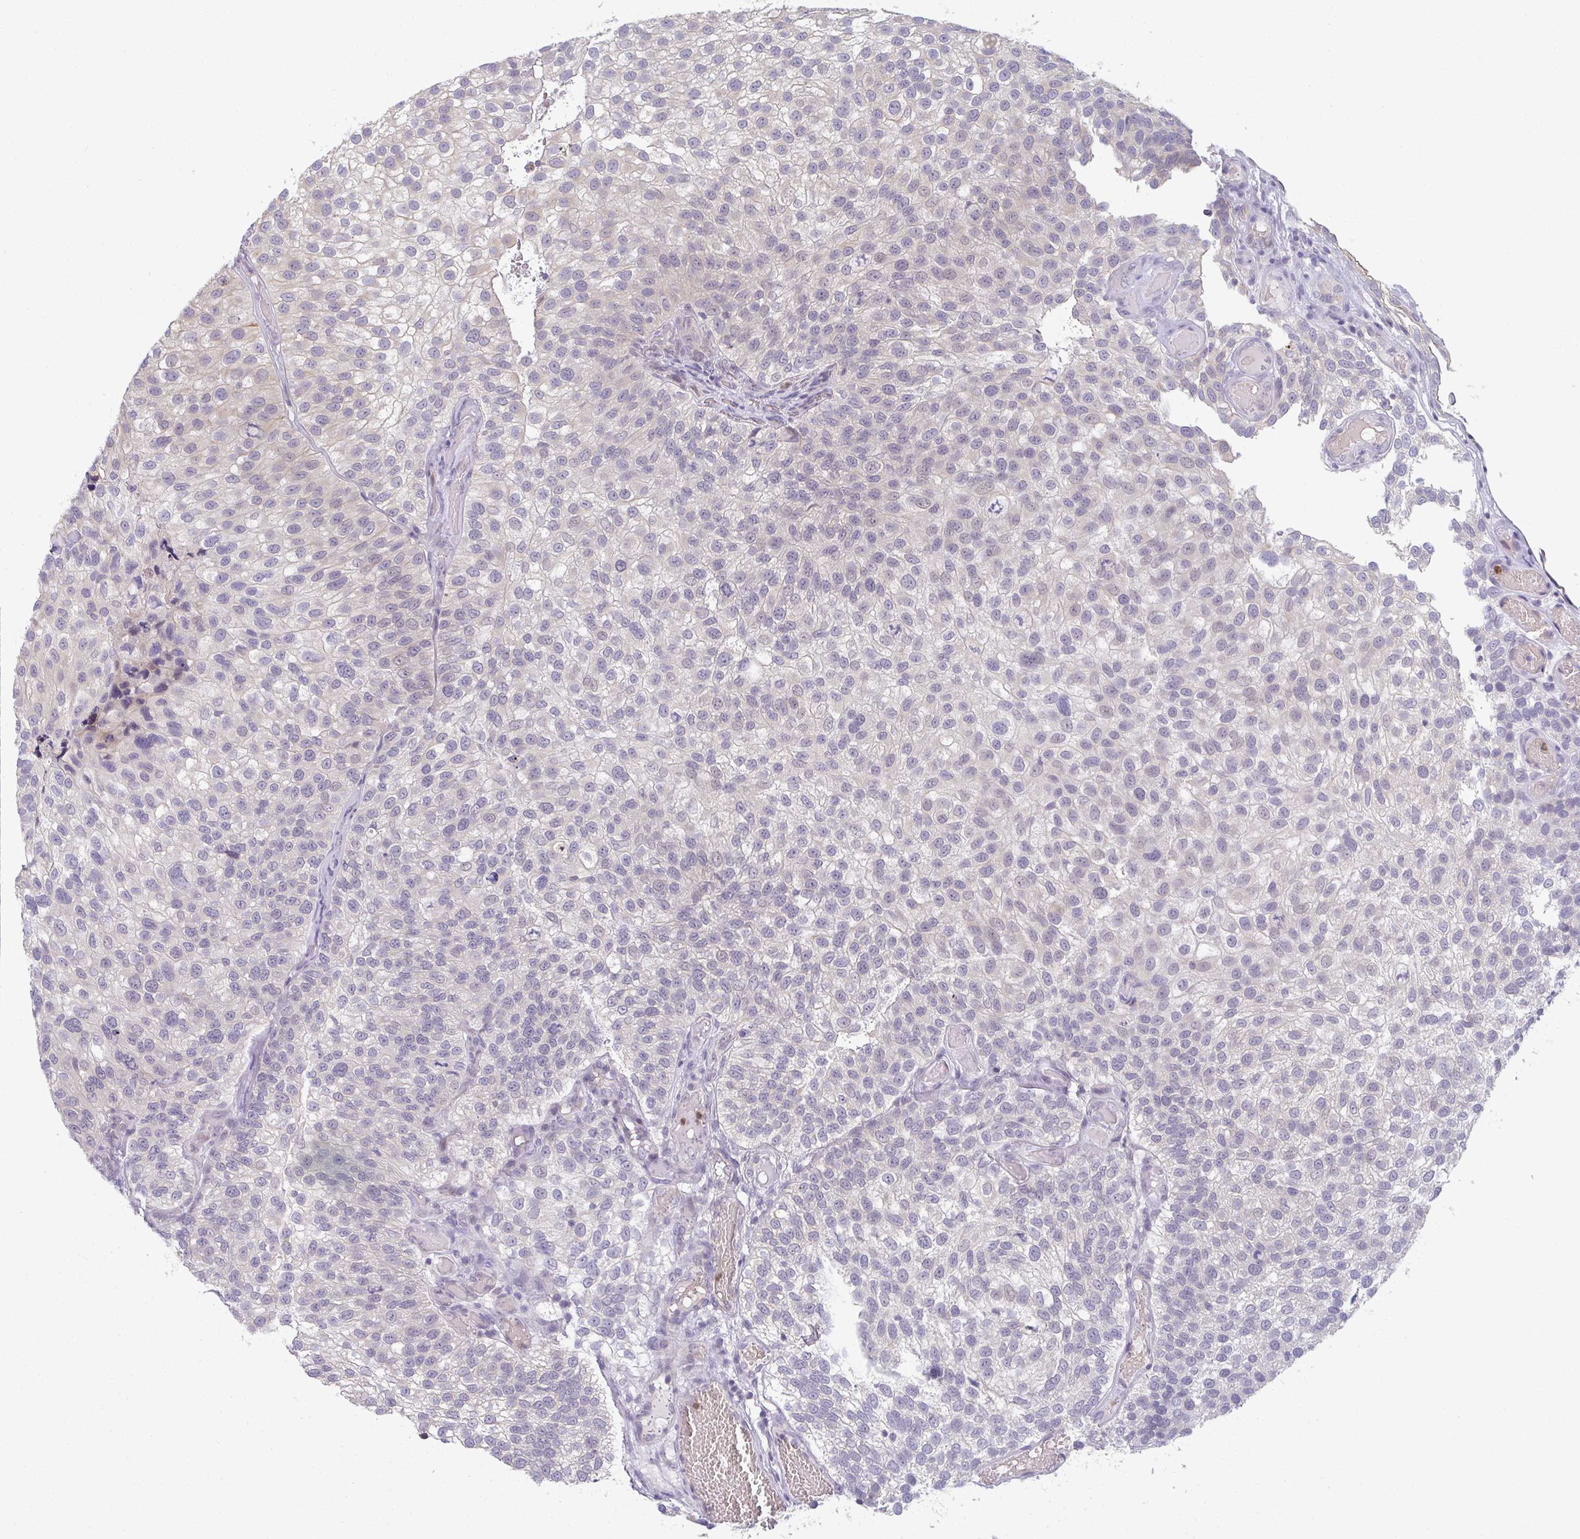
{"staining": {"intensity": "negative", "quantity": "none", "location": "none"}, "tissue": "urothelial cancer", "cell_type": "Tumor cells", "image_type": "cancer", "snomed": [{"axis": "morphology", "description": "Urothelial carcinoma, NOS"}, {"axis": "topography", "description": "Urinary bladder"}], "caption": "This is a micrograph of immunohistochemistry (IHC) staining of transitional cell carcinoma, which shows no expression in tumor cells. Brightfield microscopy of IHC stained with DAB (brown) and hematoxylin (blue), captured at high magnification.", "gene": "RIOK1", "patient": {"sex": "male", "age": 87}}